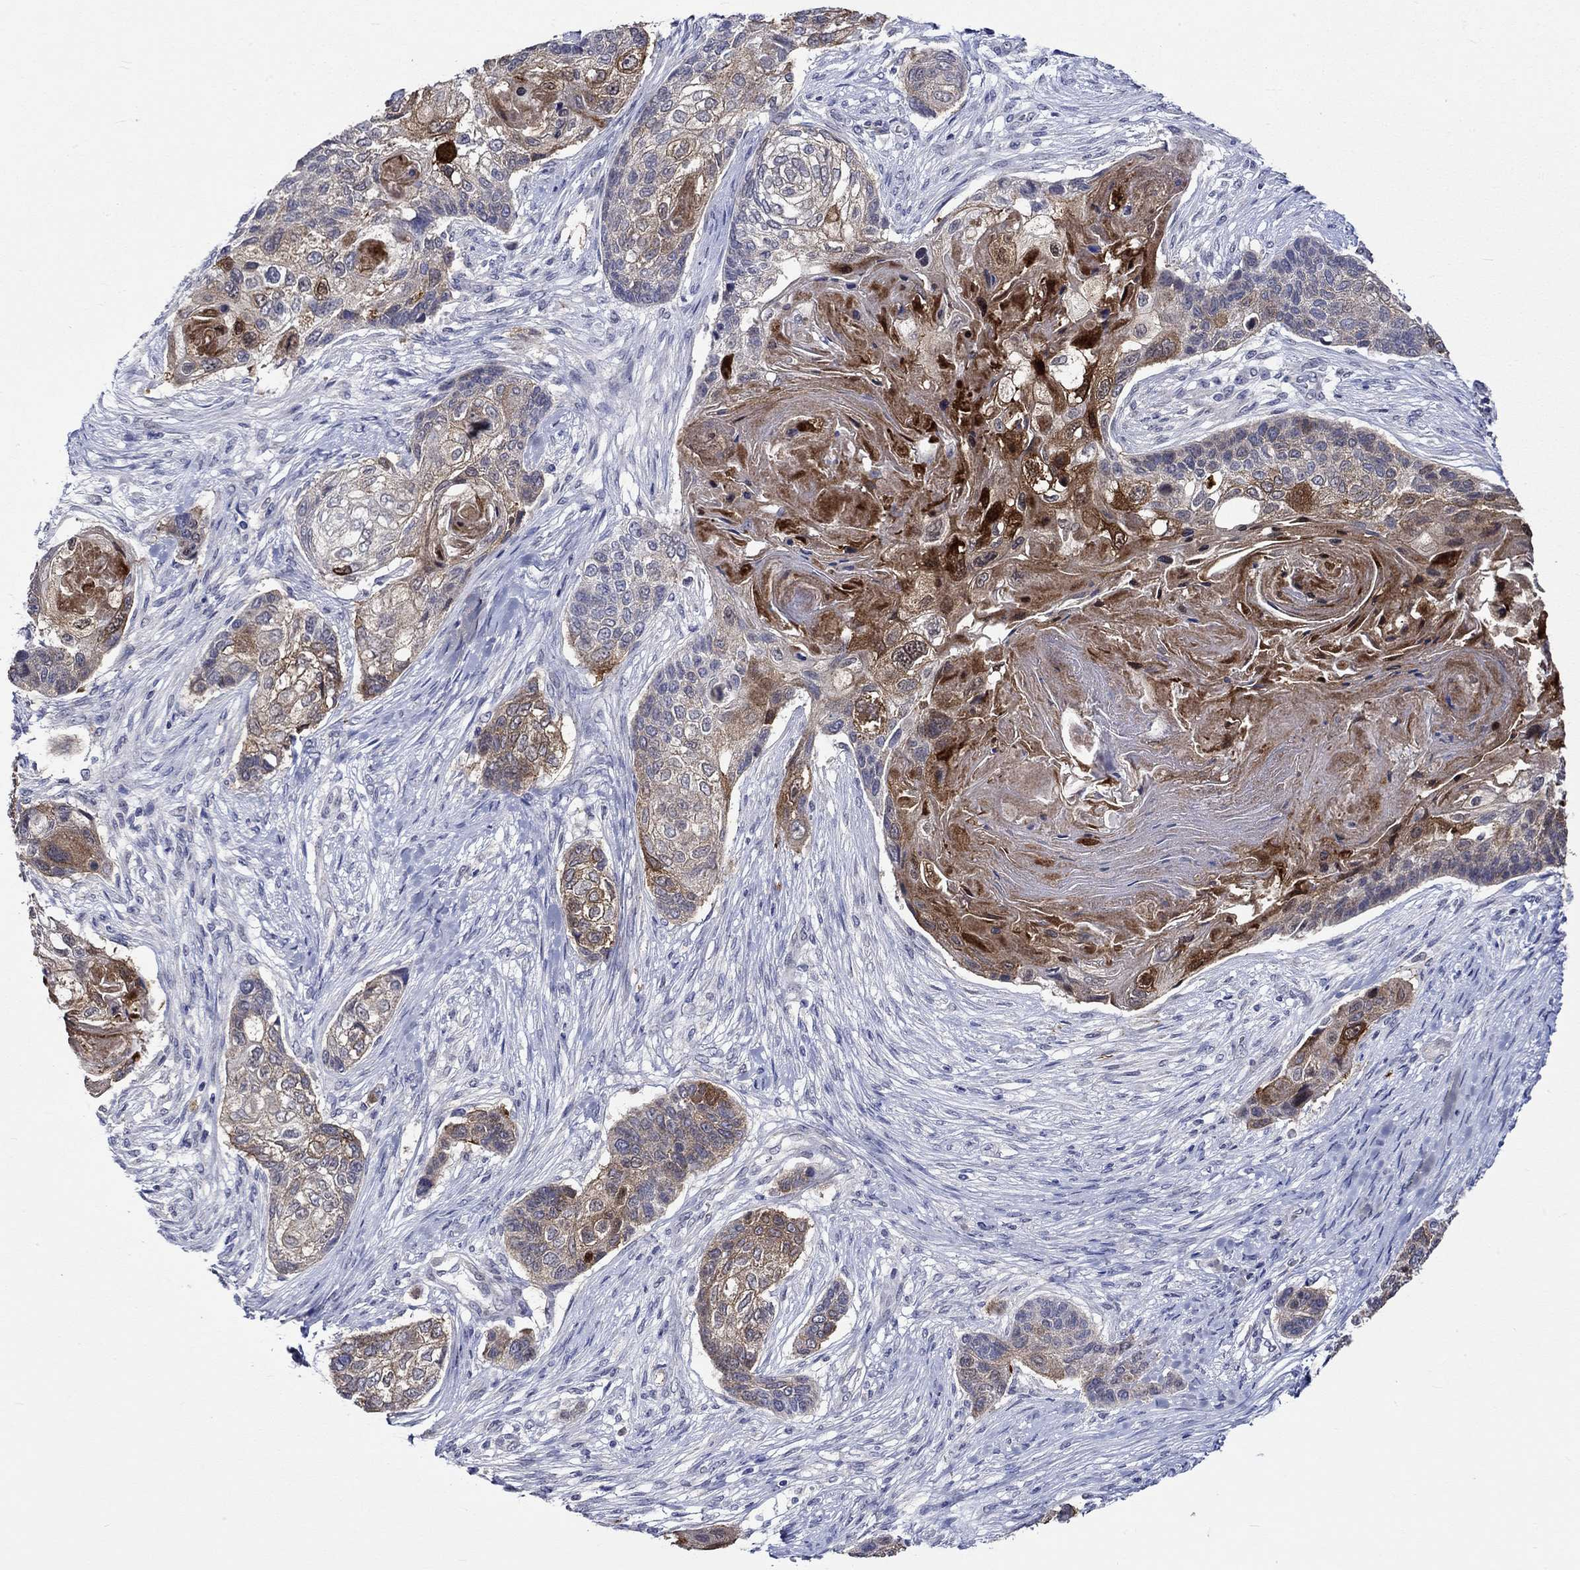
{"staining": {"intensity": "strong", "quantity": "25%-75%", "location": "cytoplasmic/membranous"}, "tissue": "lung cancer", "cell_type": "Tumor cells", "image_type": "cancer", "snomed": [{"axis": "morphology", "description": "Normal tissue, NOS"}, {"axis": "morphology", "description": "Squamous cell carcinoma, NOS"}, {"axis": "topography", "description": "Bronchus"}, {"axis": "topography", "description": "Lung"}], "caption": "Approximately 25%-75% of tumor cells in lung squamous cell carcinoma reveal strong cytoplasmic/membranous protein staining as visualized by brown immunohistochemical staining.", "gene": "CRYAB", "patient": {"sex": "male", "age": 69}}